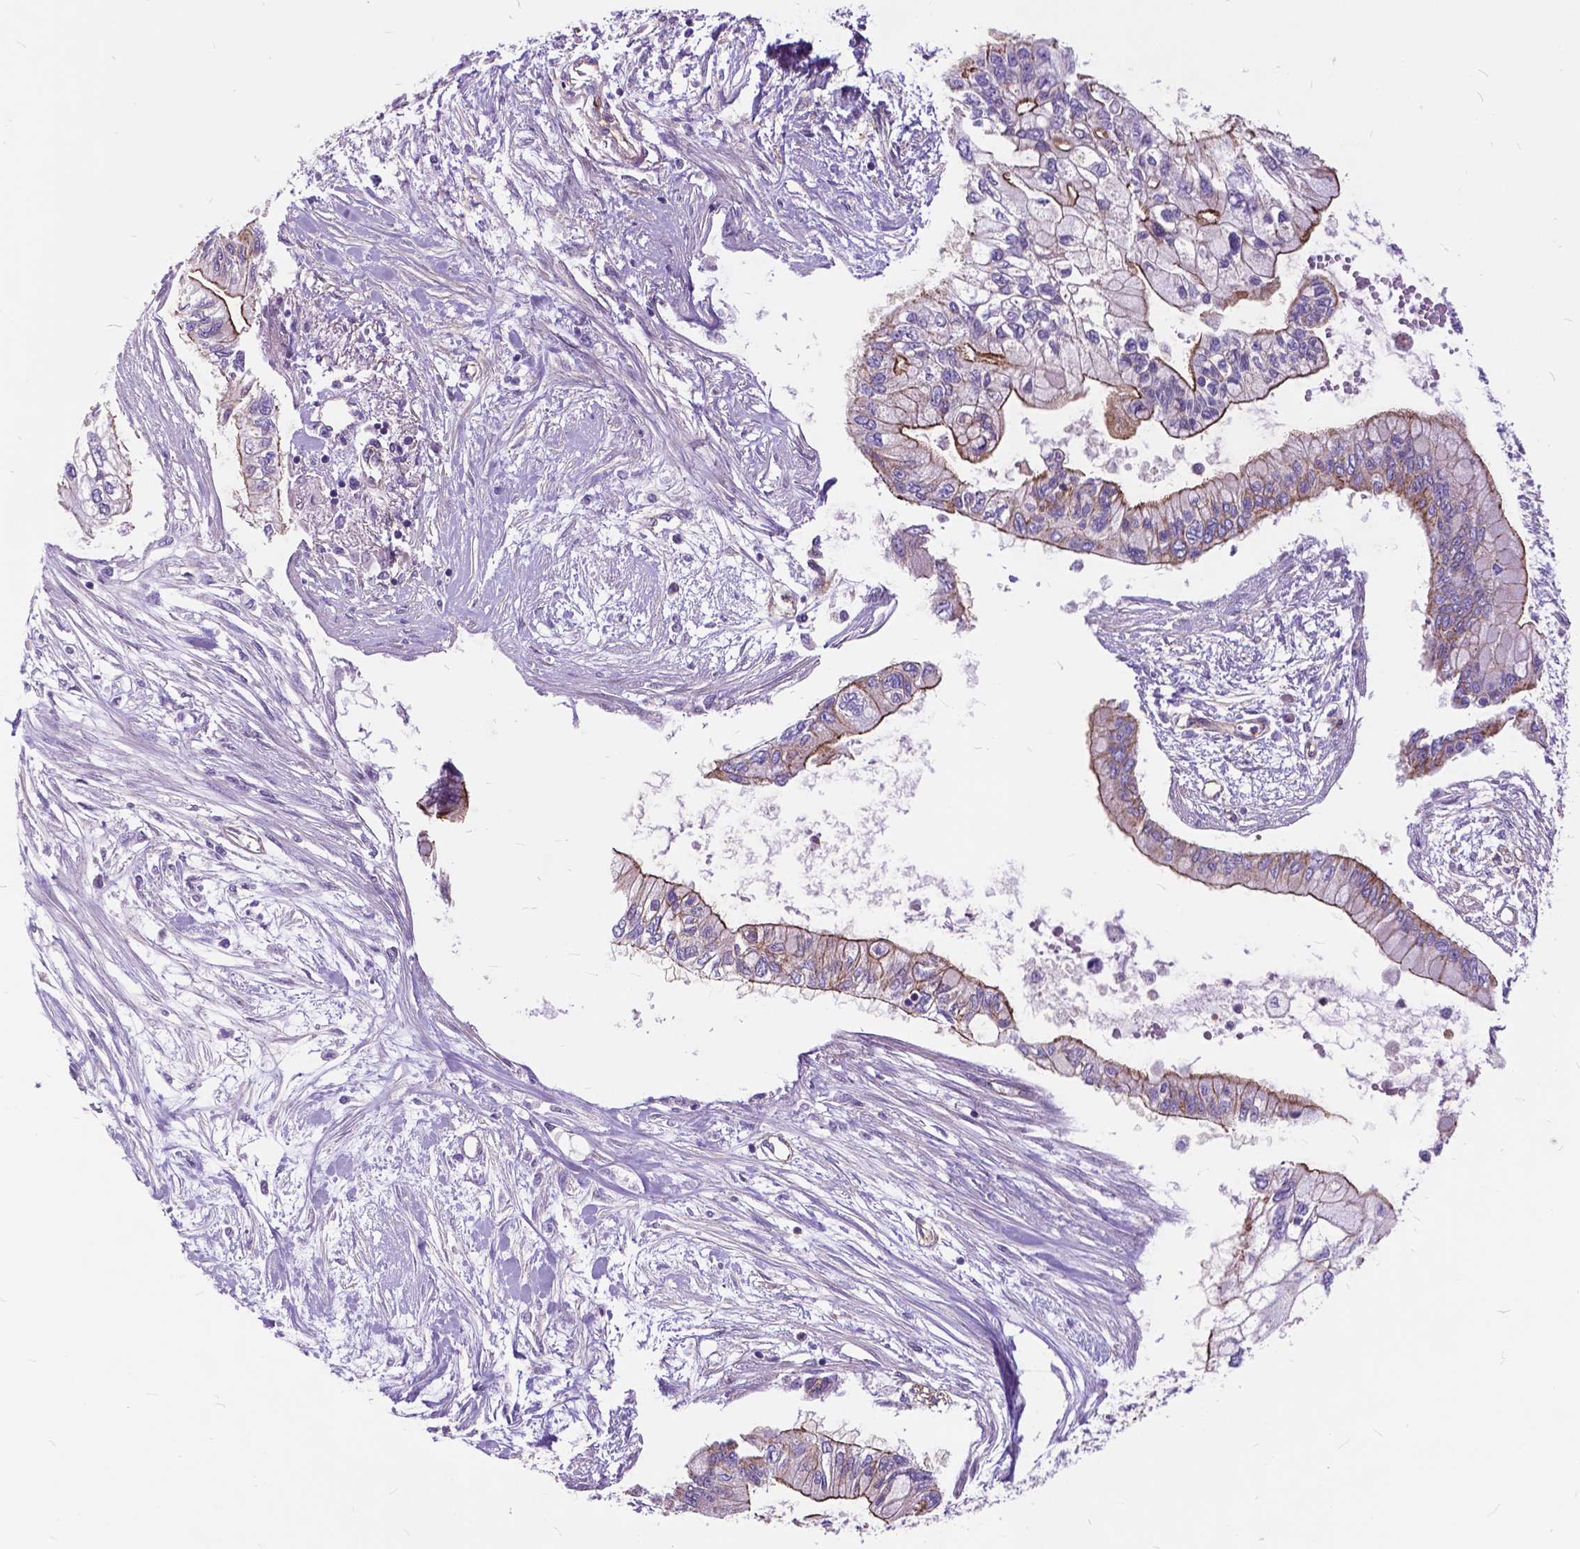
{"staining": {"intensity": "moderate", "quantity": "25%-75%", "location": "cytoplasmic/membranous"}, "tissue": "pancreatic cancer", "cell_type": "Tumor cells", "image_type": "cancer", "snomed": [{"axis": "morphology", "description": "Adenocarcinoma, NOS"}, {"axis": "topography", "description": "Pancreas"}], "caption": "Moderate cytoplasmic/membranous protein expression is appreciated in approximately 25%-75% of tumor cells in pancreatic adenocarcinoma.", "gene": "FLT4", "patient": {"sex": "female", "age": 77}}